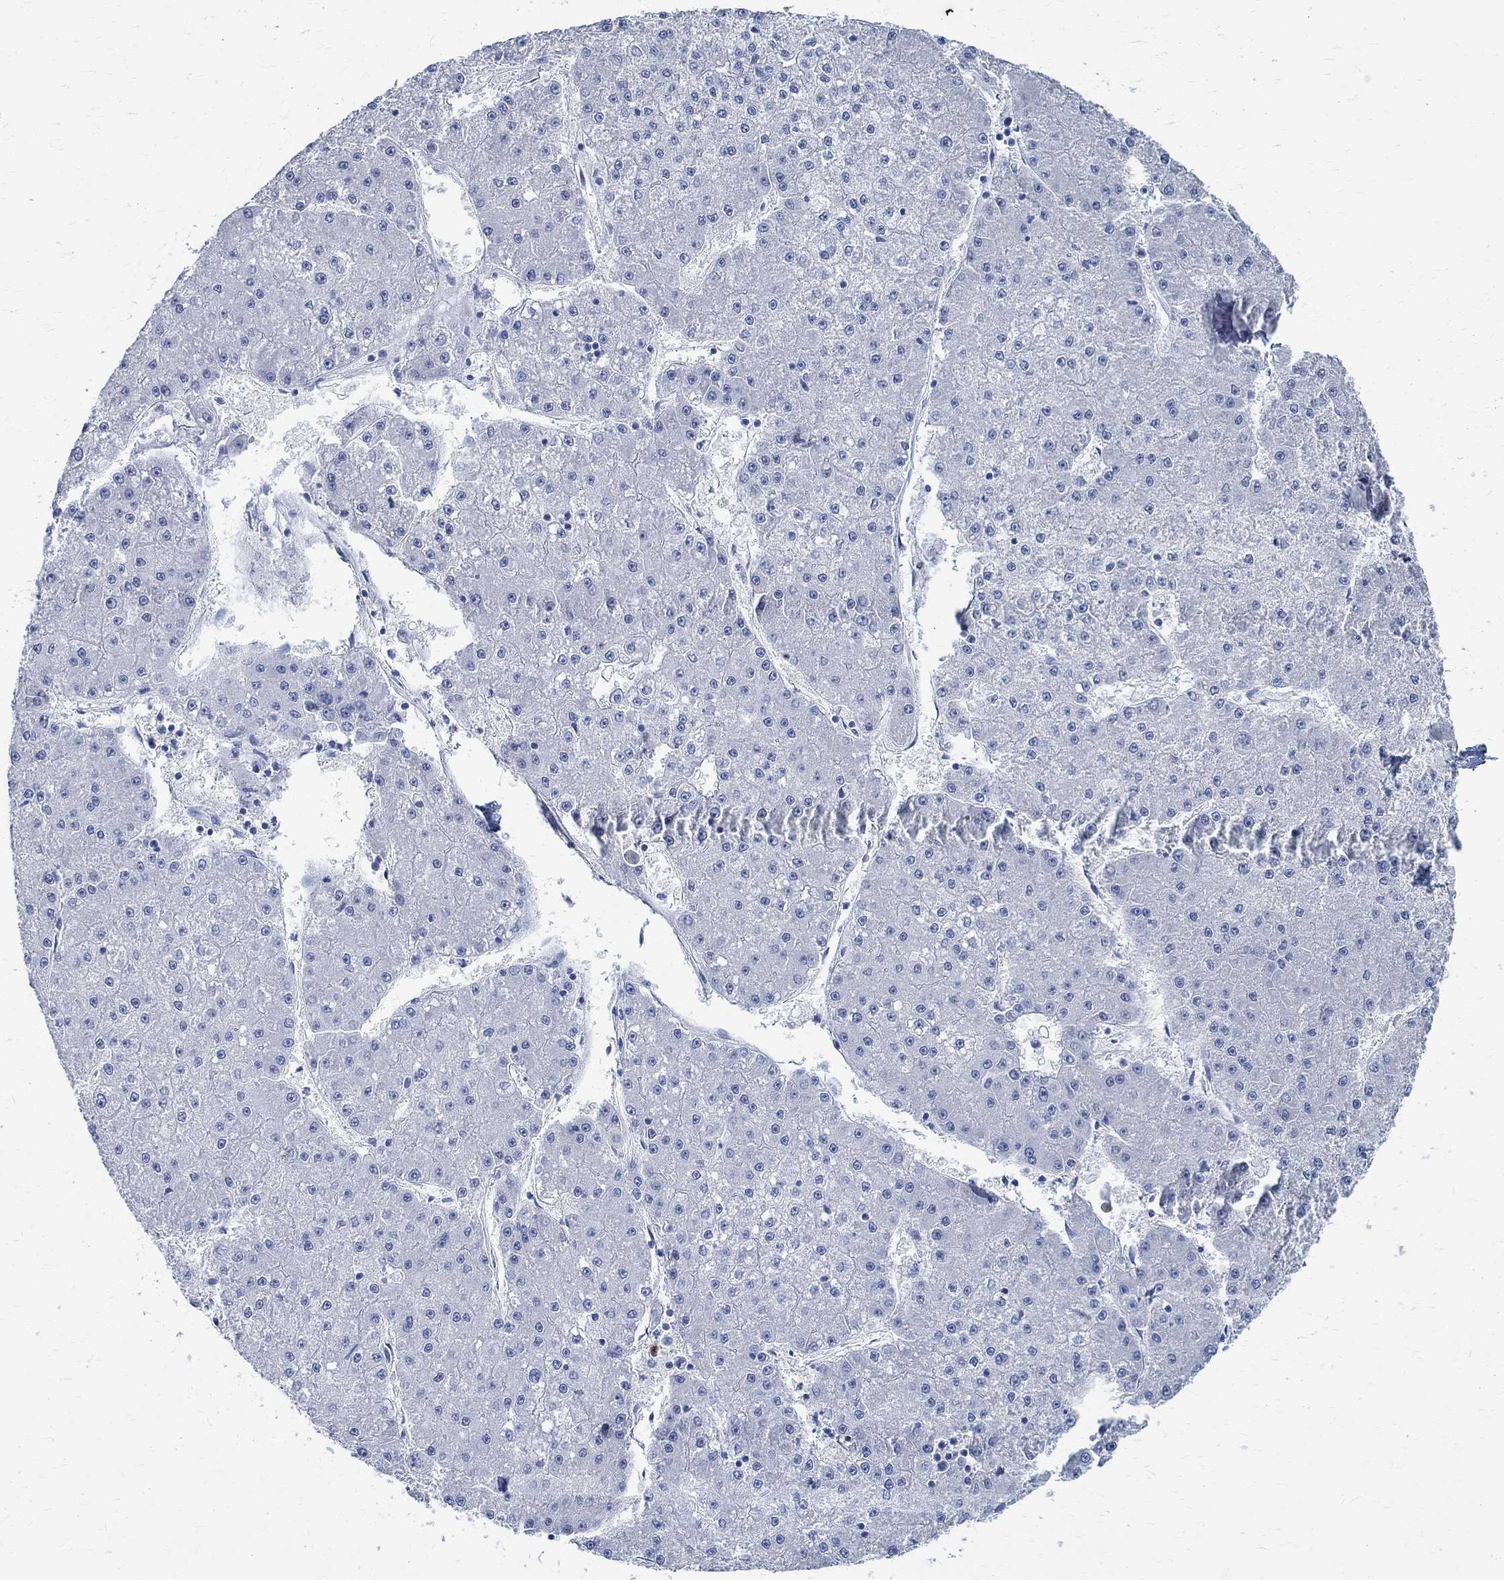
{"staining": {"intensity": "negative", "quantity": "none", "location": "none"}, "tissue": "liver cancer", "cell_type": "Tumor cells", "image_type": "cancer", "snomed": [{"axis": "morphology", "description": "Carcinoma, Hepatocellular, NOS"}, {"axis": "topography", "description": "Liver"}], "caption": "A histopathology image of hepatocellular carcinoma (liver) stained for a protein demonstrates no brown staining in tumor cells.", "gene": "TMEM221", "patient": {"sex": "male", "age": 73}}